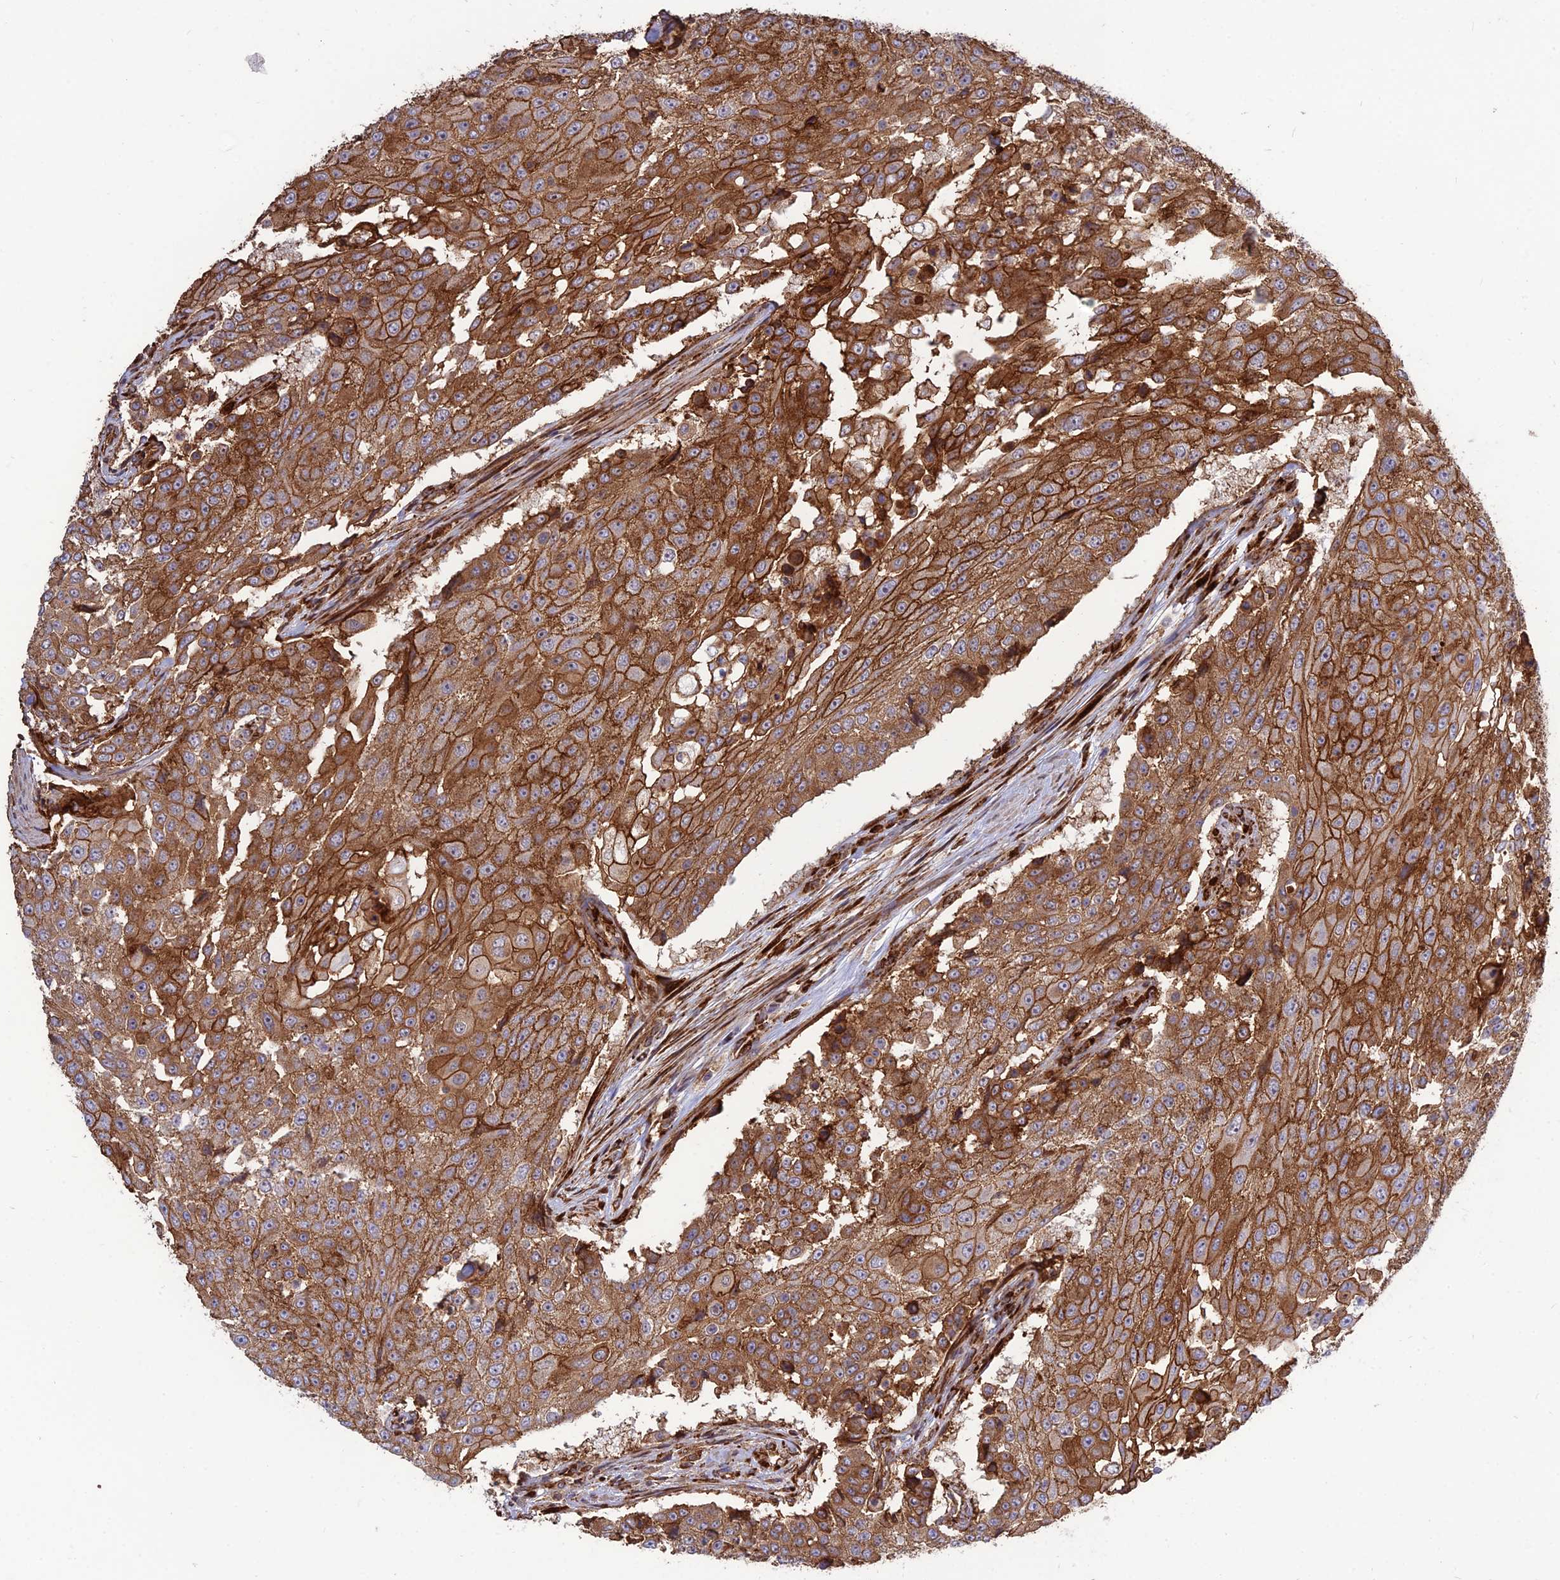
{"staining": {"intensity": "strong", "quantity": ">75%", "location": "cytoplasmic/membranous"}, "tissue": "urothelial cancer", "cell_type": "Tumor cells", "image_type": "cancer", "snomed": [{"axis": "morphology", "description": "Urothelial carcinoma, High grade"}, {"axis": "topography", "description": "Urinary bladder"}], "caption": "Immunohistochemical staining of human urothelial cancer displays high levels of strong cytoplasmic/membranous protein staining in approximately >75% of tumor cells.", "gene": "CRTAP", "patient": {"sex": "female", "age": 63}}